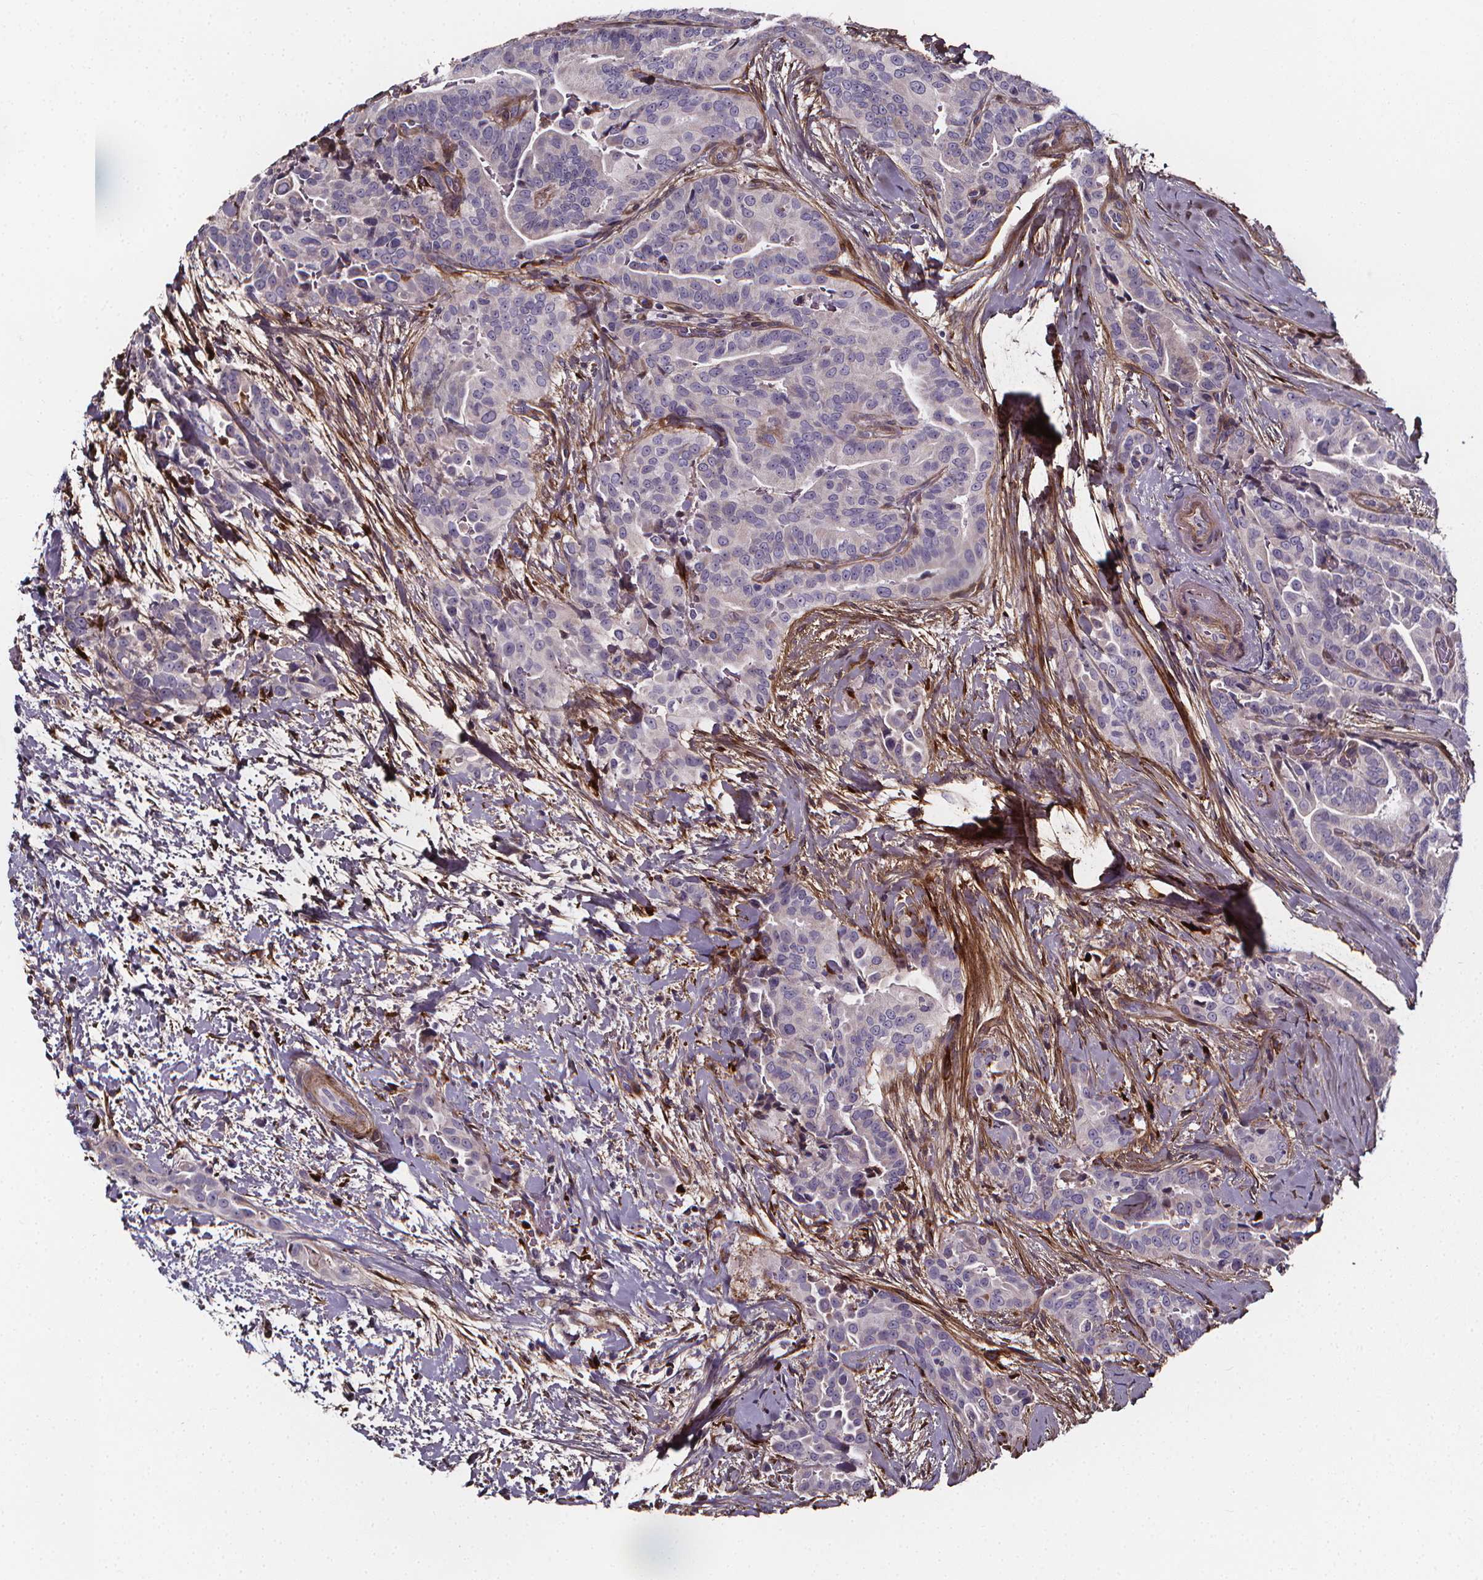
{"staining": {"intensity": "negative", "quantity": "none", "location": "none"}, "tissue": "thyroid cancer", "cell_type": "Tumor cells", "image_type": "cancer", "snomed": [{"axis": "morphology", "description": "Papillary adenocarcinoma, NOS"}, {"axis": "topography", "description": "Thyroid gland"}], "caption": "Immunohistochemistry (IHC) of human thyroid papillary adenocarcinoma demonstrates no staining in tumor cells.", "gene": "AEBP1", "patient": {"sex": "male", "age": 61}}